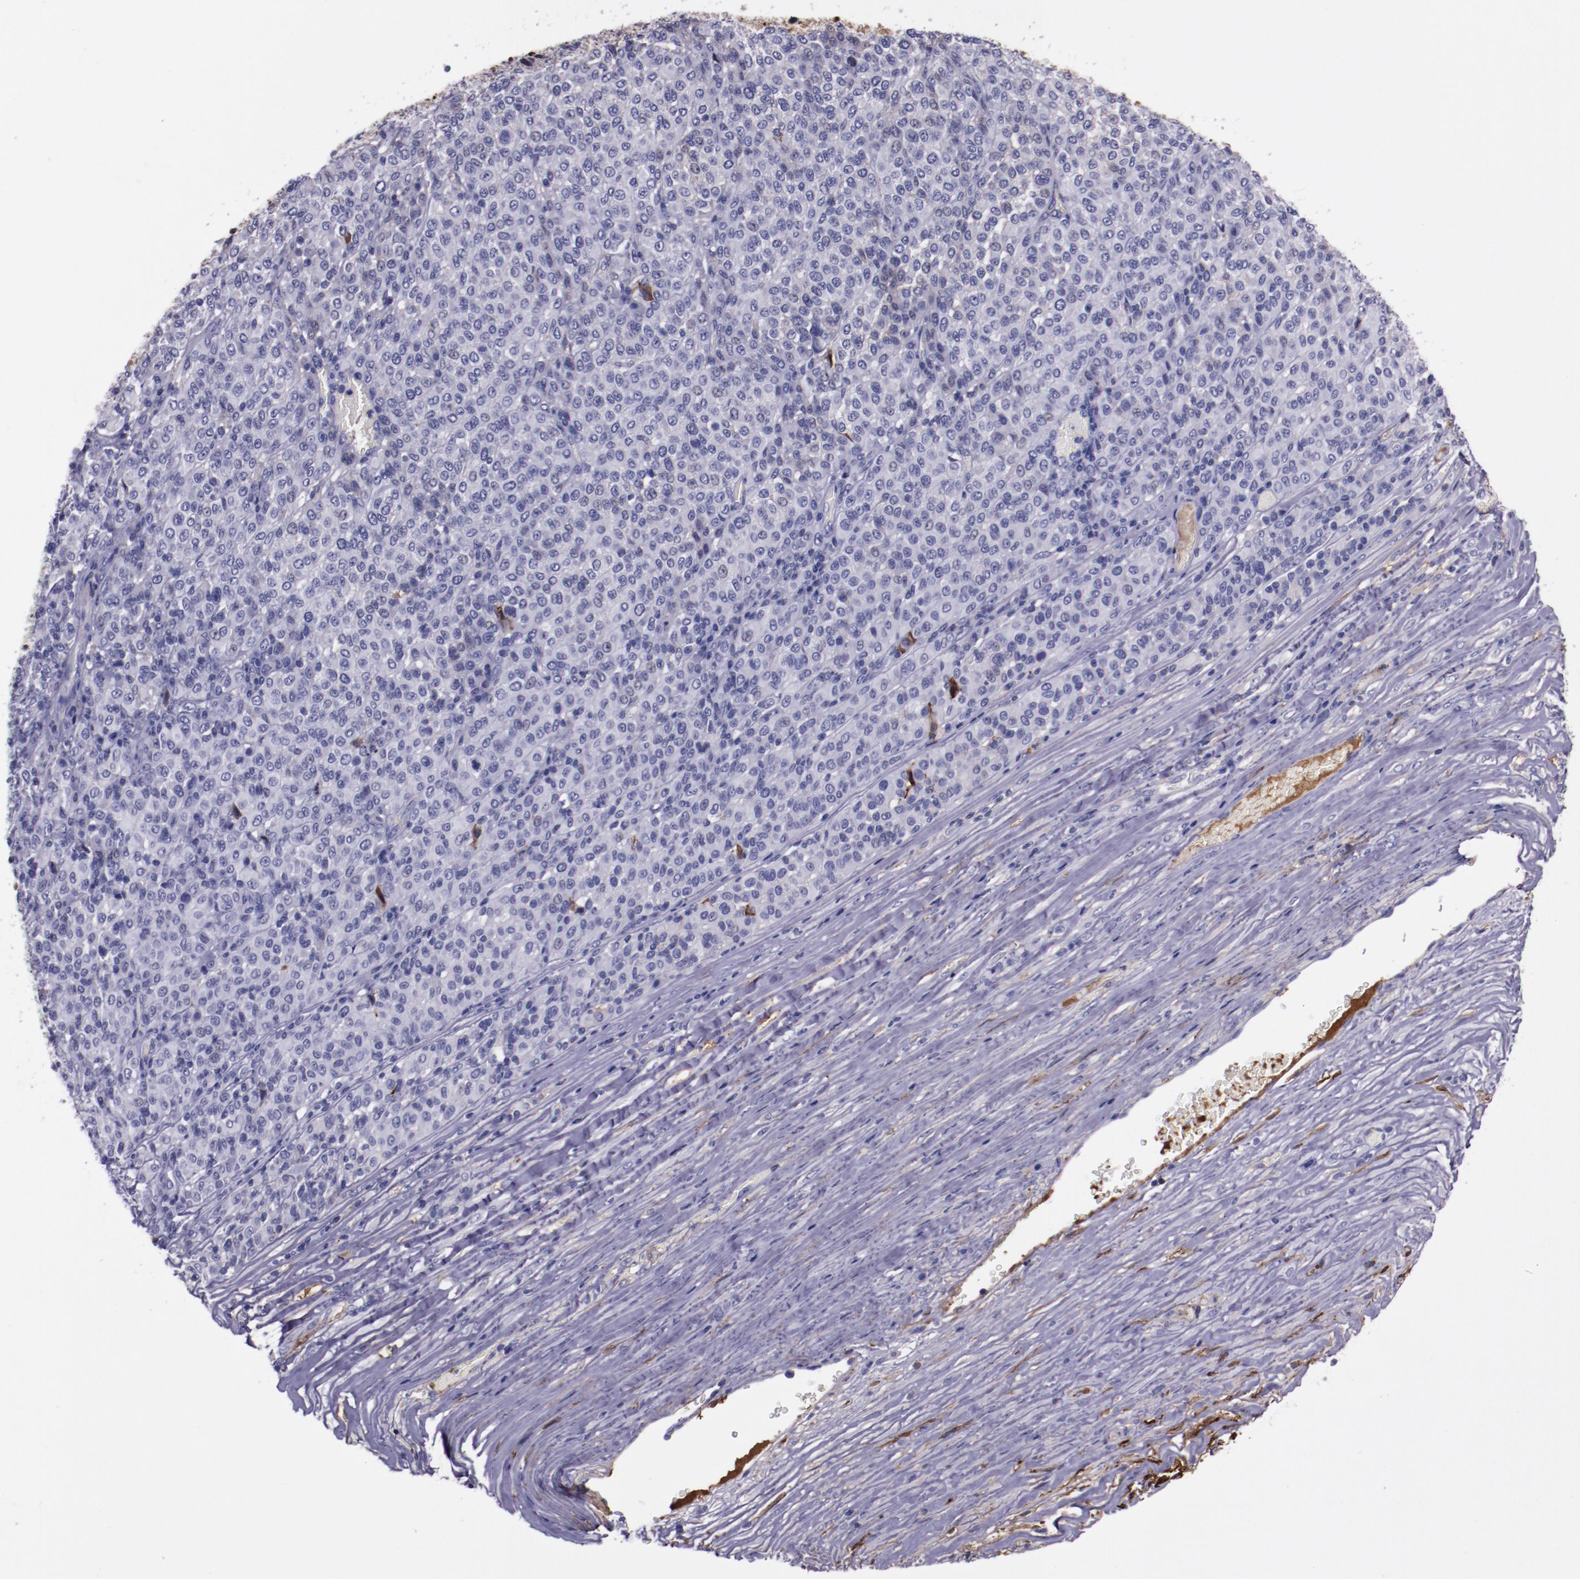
{"staining": {"intensity": "negative", "quantity": "none", "location": "none"}, "tissue": "melanoma", "cell_type": "Tumor cells", "image_type": "cancer", "snomed": [{"axis": "morphology", "description": "Malignant melanoma, Metastatic site"}, {"axis": "topography", "description": "Pancreas"}], "caption": "Human melanoma stained for a protein using IHC exhibits no staining in tumor cells.", "gene": "APOH", "patient": {"sex": "female", "age": 30}}